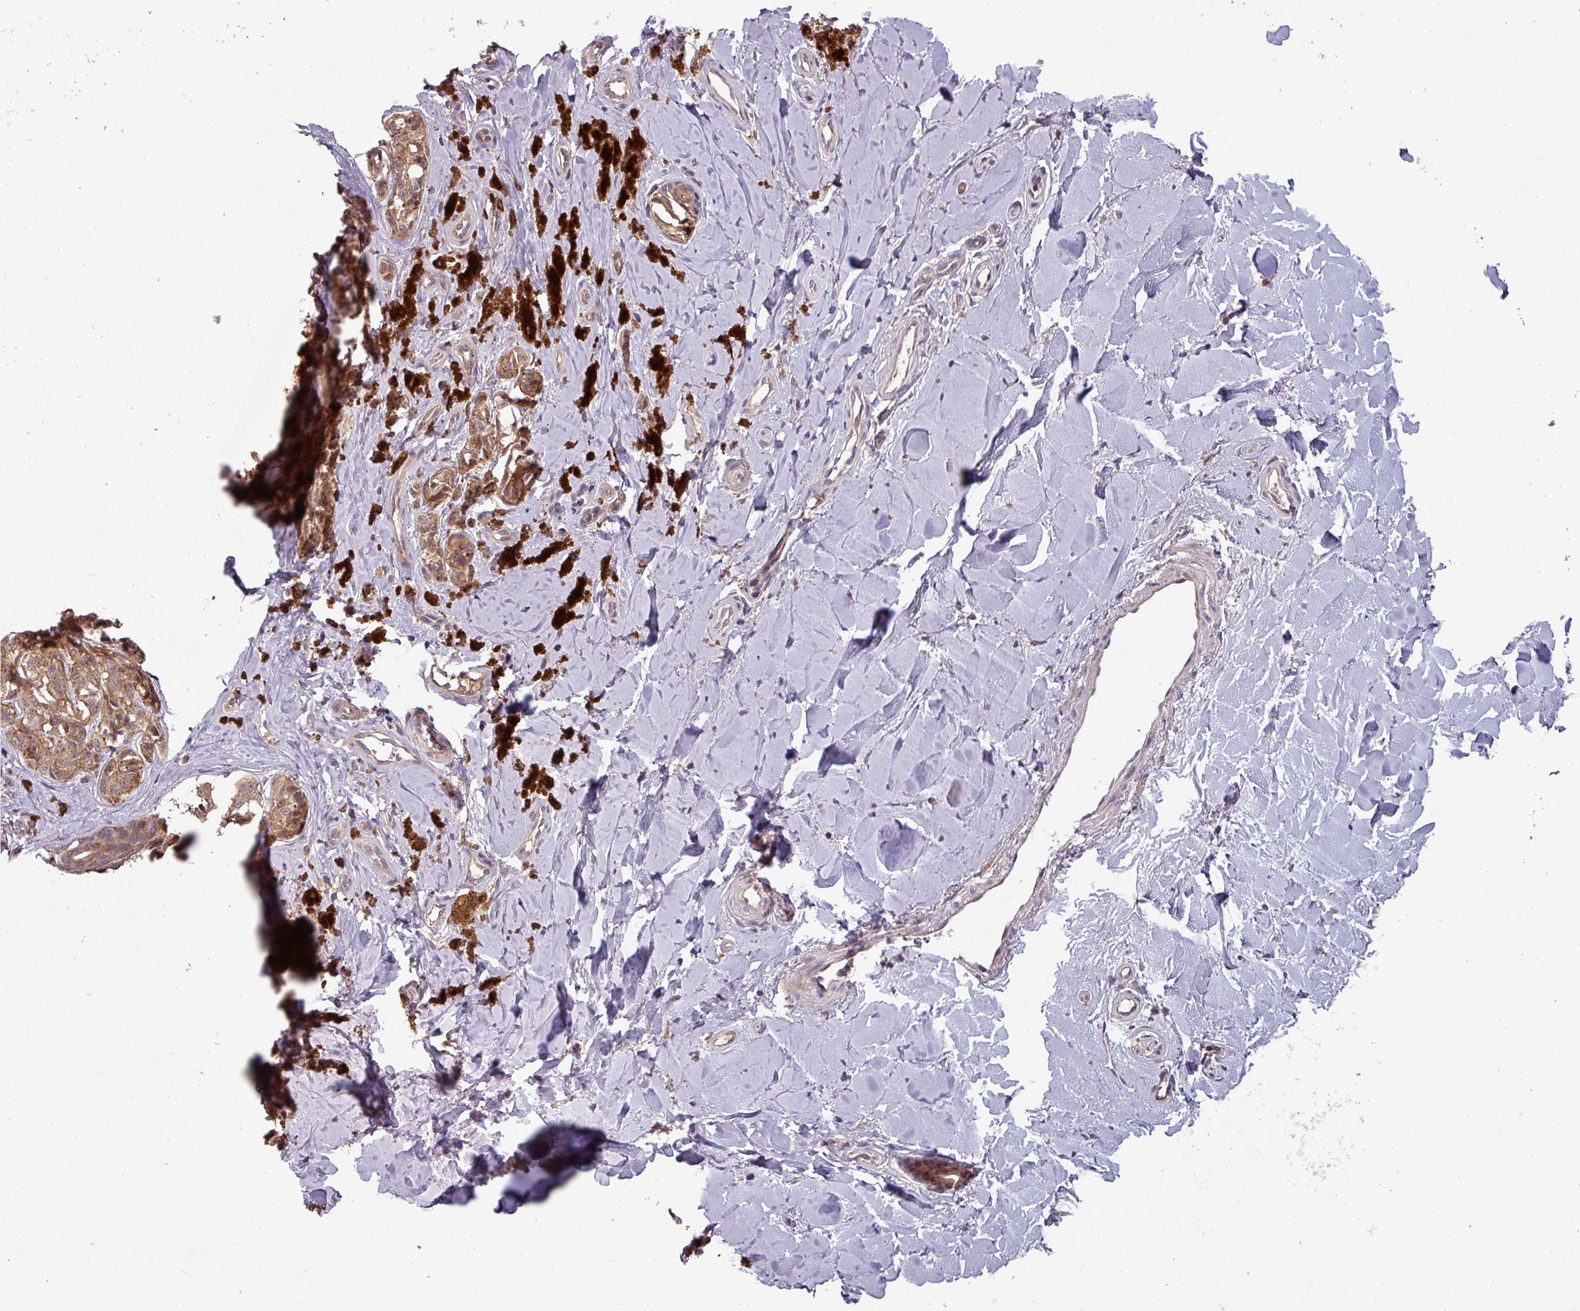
{"staining": {"intensity": "moderate", "quantity": ">75%", "location": "cytoplasmic/membranous"}, "tissue": "melanoma", "cell_type": "Tumor cells", "image_type": "cancer", "snomed": [{"axis": "morphology", "description": "Malignant melanoma, NOS"}, {"axis": "topography", "description": "Skin"}], "caption": "Immunohistochemistry histopathology image of neoplastic tissue: malignant melanoma stained using IHC reveals medium levels of moderate protein expression localized specifically in the cytoplasmic/membranous of tumor cells, appearing as a cytoplasmic/membranous brown color.", "gene": "GSKIP", "patient": {"sex": "female", "age": 65}}